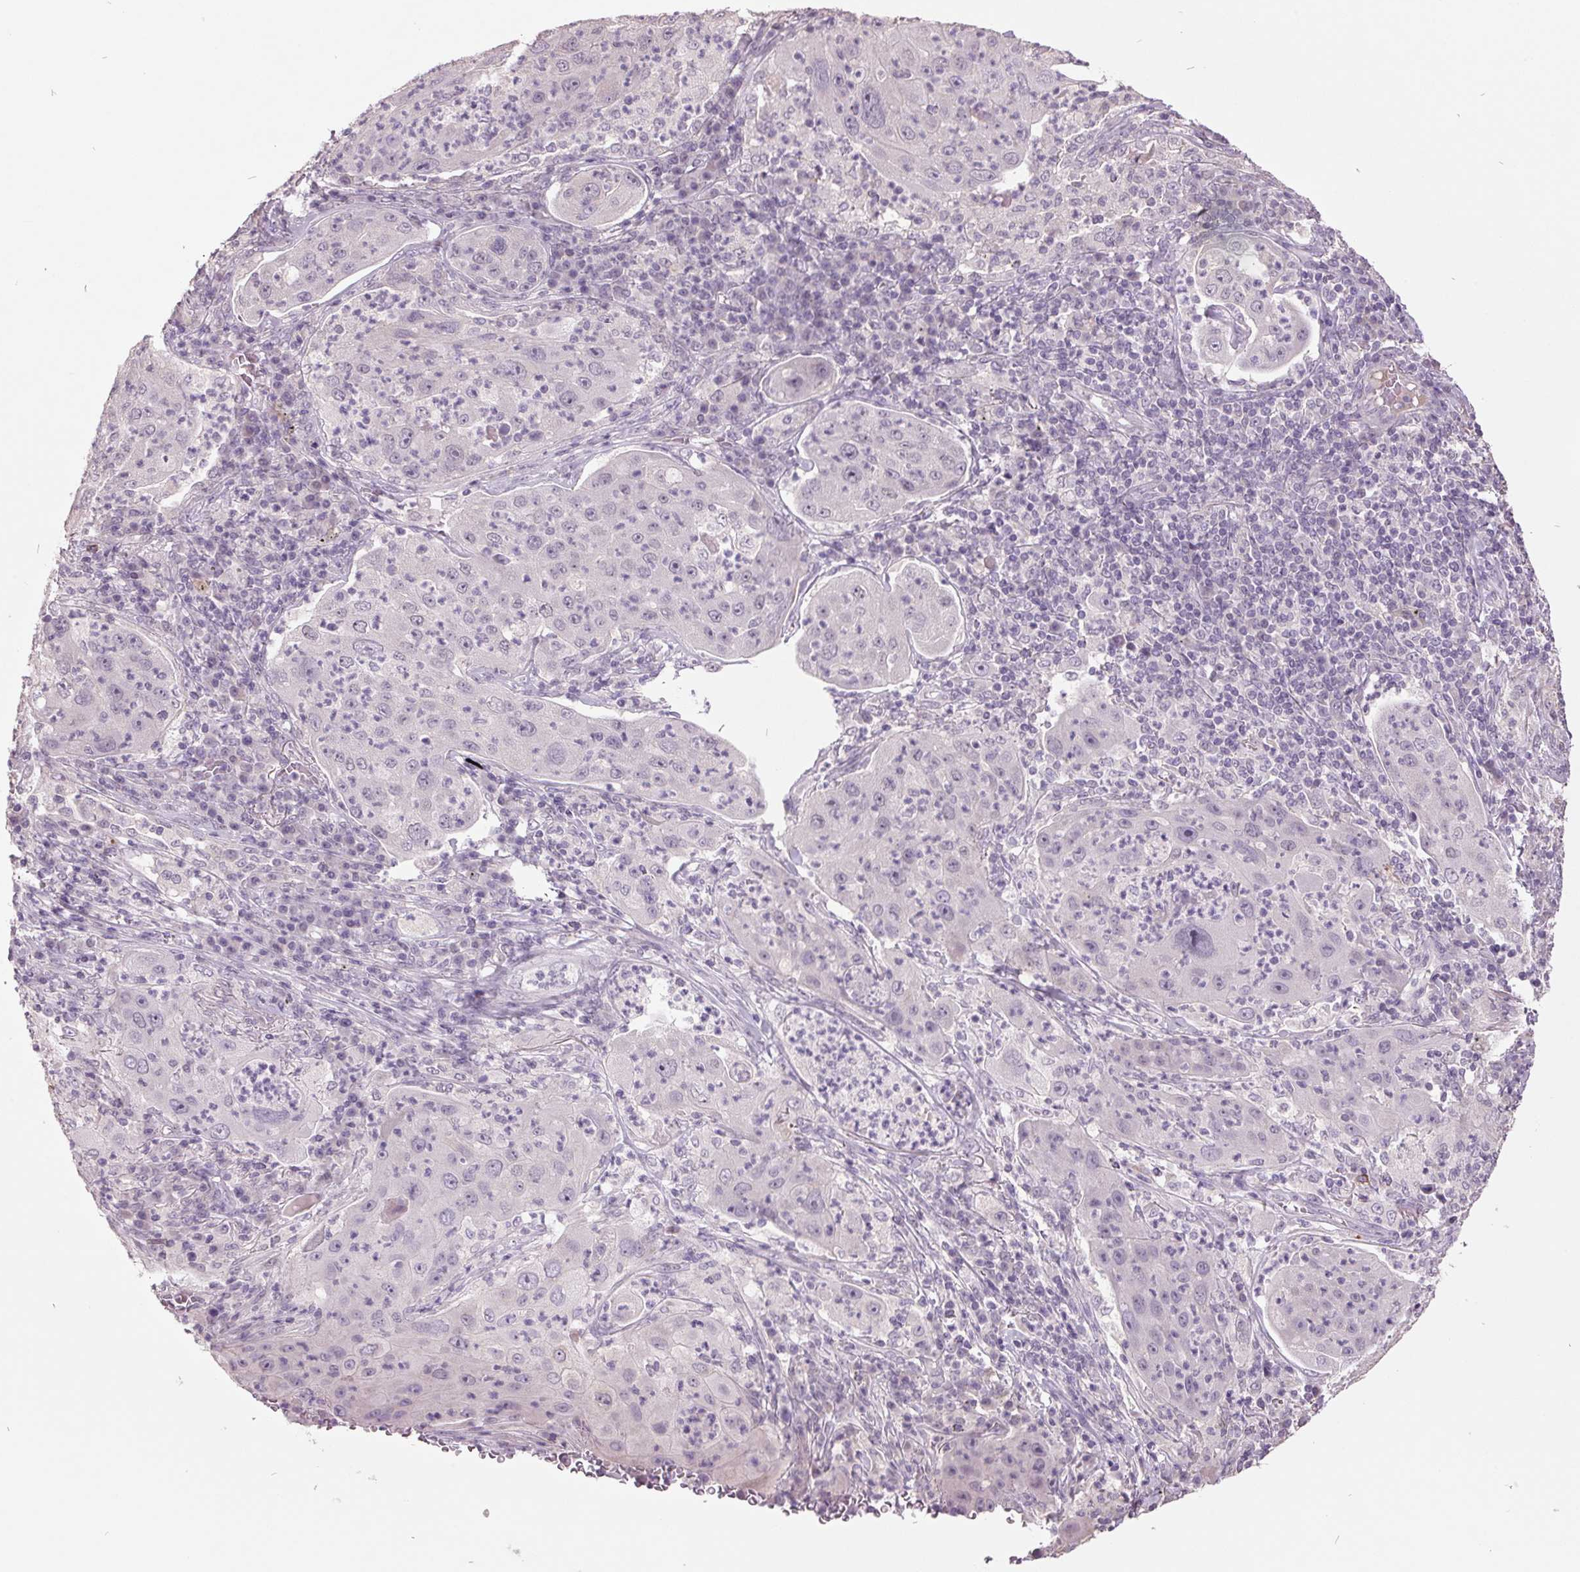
{"staining": {"intensity": "negative", "quantity": "none", "location": "none"}, "tissue": "lung cancer", "cell_type": "Tumor cells", "image_type": "cancer", "snomed": [{"axis": "morphology", "description": "Squamous cell carcinoma, NOS"}, {"axis": "topography", "description": "Lung"}], "caption": "IHC micrograph of neoplastic tissue: lung cancer stained with DAB demonstrates no significant protein positivity in tumor cells.", "gene": "C2orf16", "patient": {"sex": "female", "age": 59}}